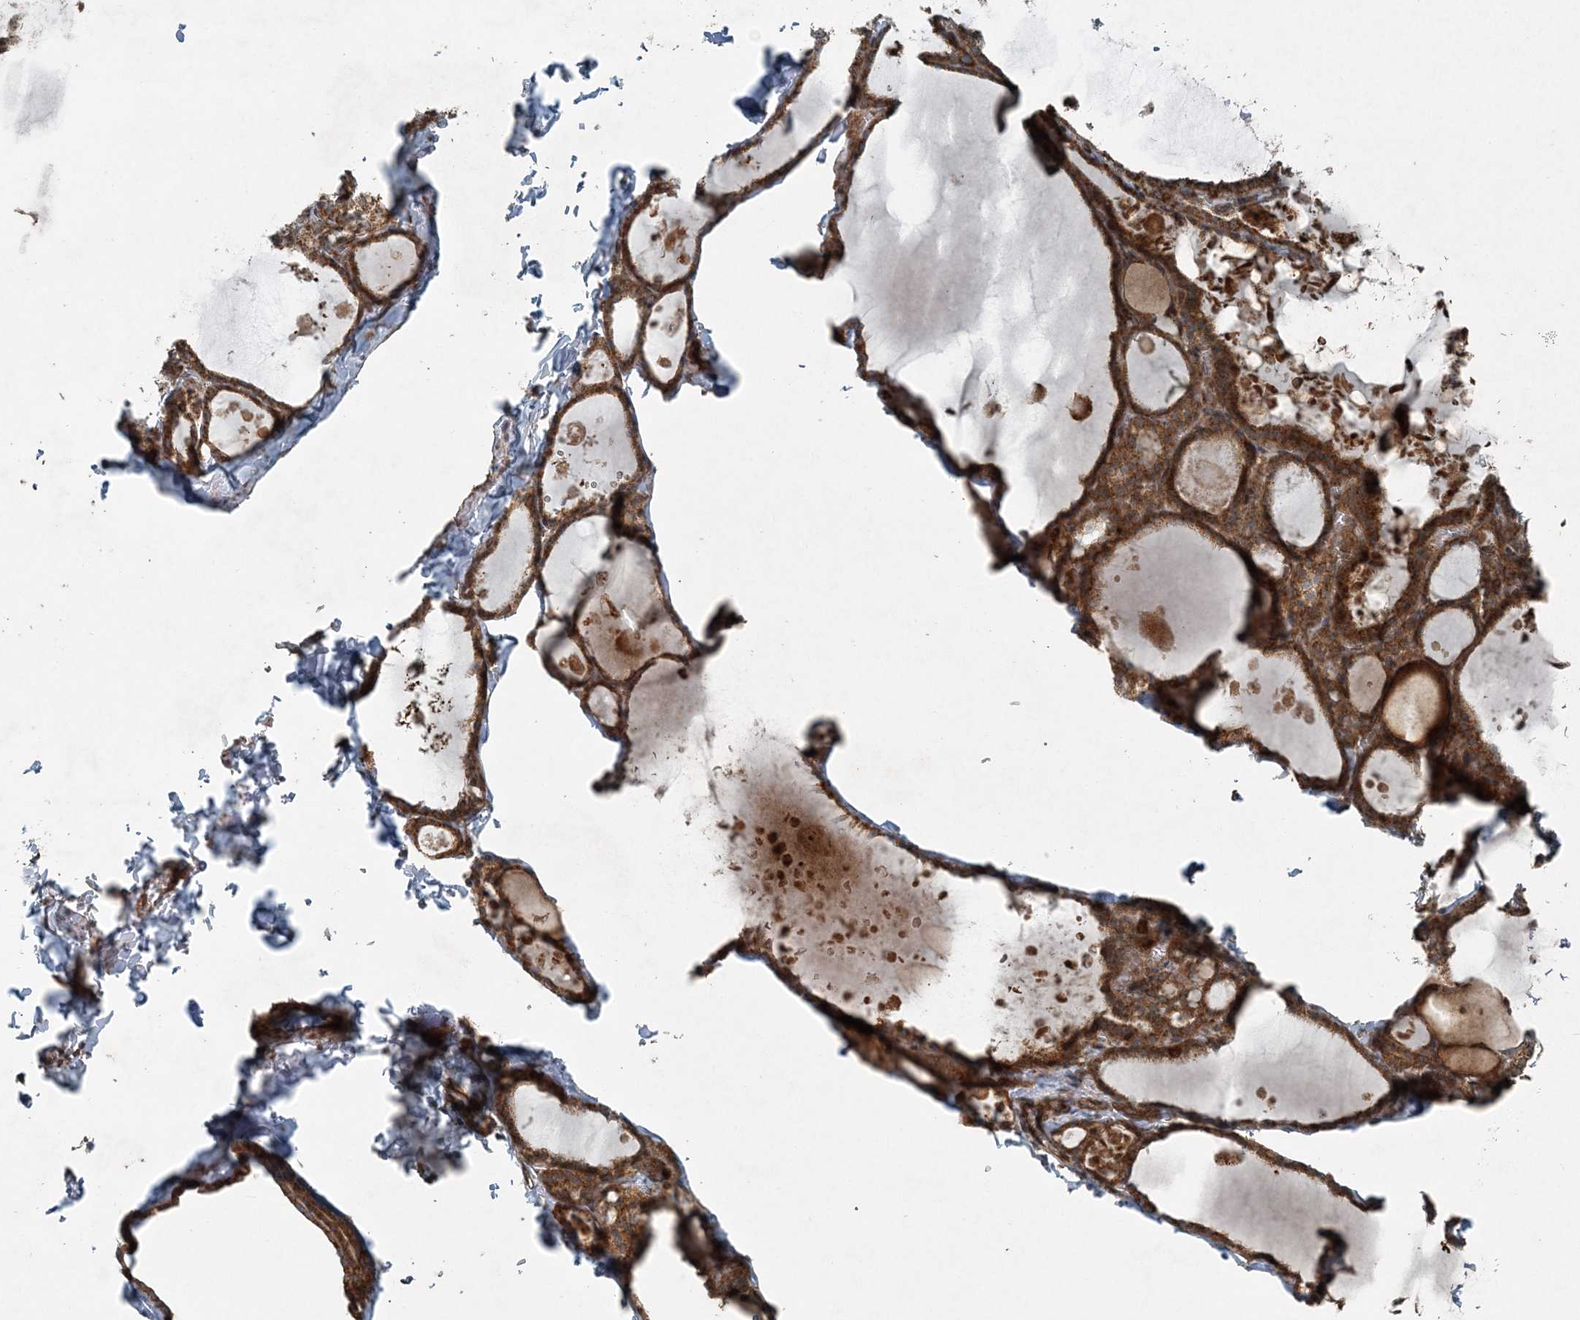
{"staining": {"intensity": "strong", "quantity": ">75%", "location": "cytoplasmic/membranous"}, "tissue": "thyroid gland", "cell_type": "Glandular cells", "image_type": "normal", "snomed": [{"axis": "morphology", "description": "Normal tissue, NOS"}, {"axis": "topography", "description": "Thyroid gland"}], "caption": "The histopathology image demonstrates a brown stain indicating the presence of a protein in the cytoplasmic/membranous of glandular cells in thyroid gland. Ihc stains the protein of interest in brown and the nuclei are stained blue.", "gene": "COPS7B", "patient": {"sex": "male", "age": 56}}